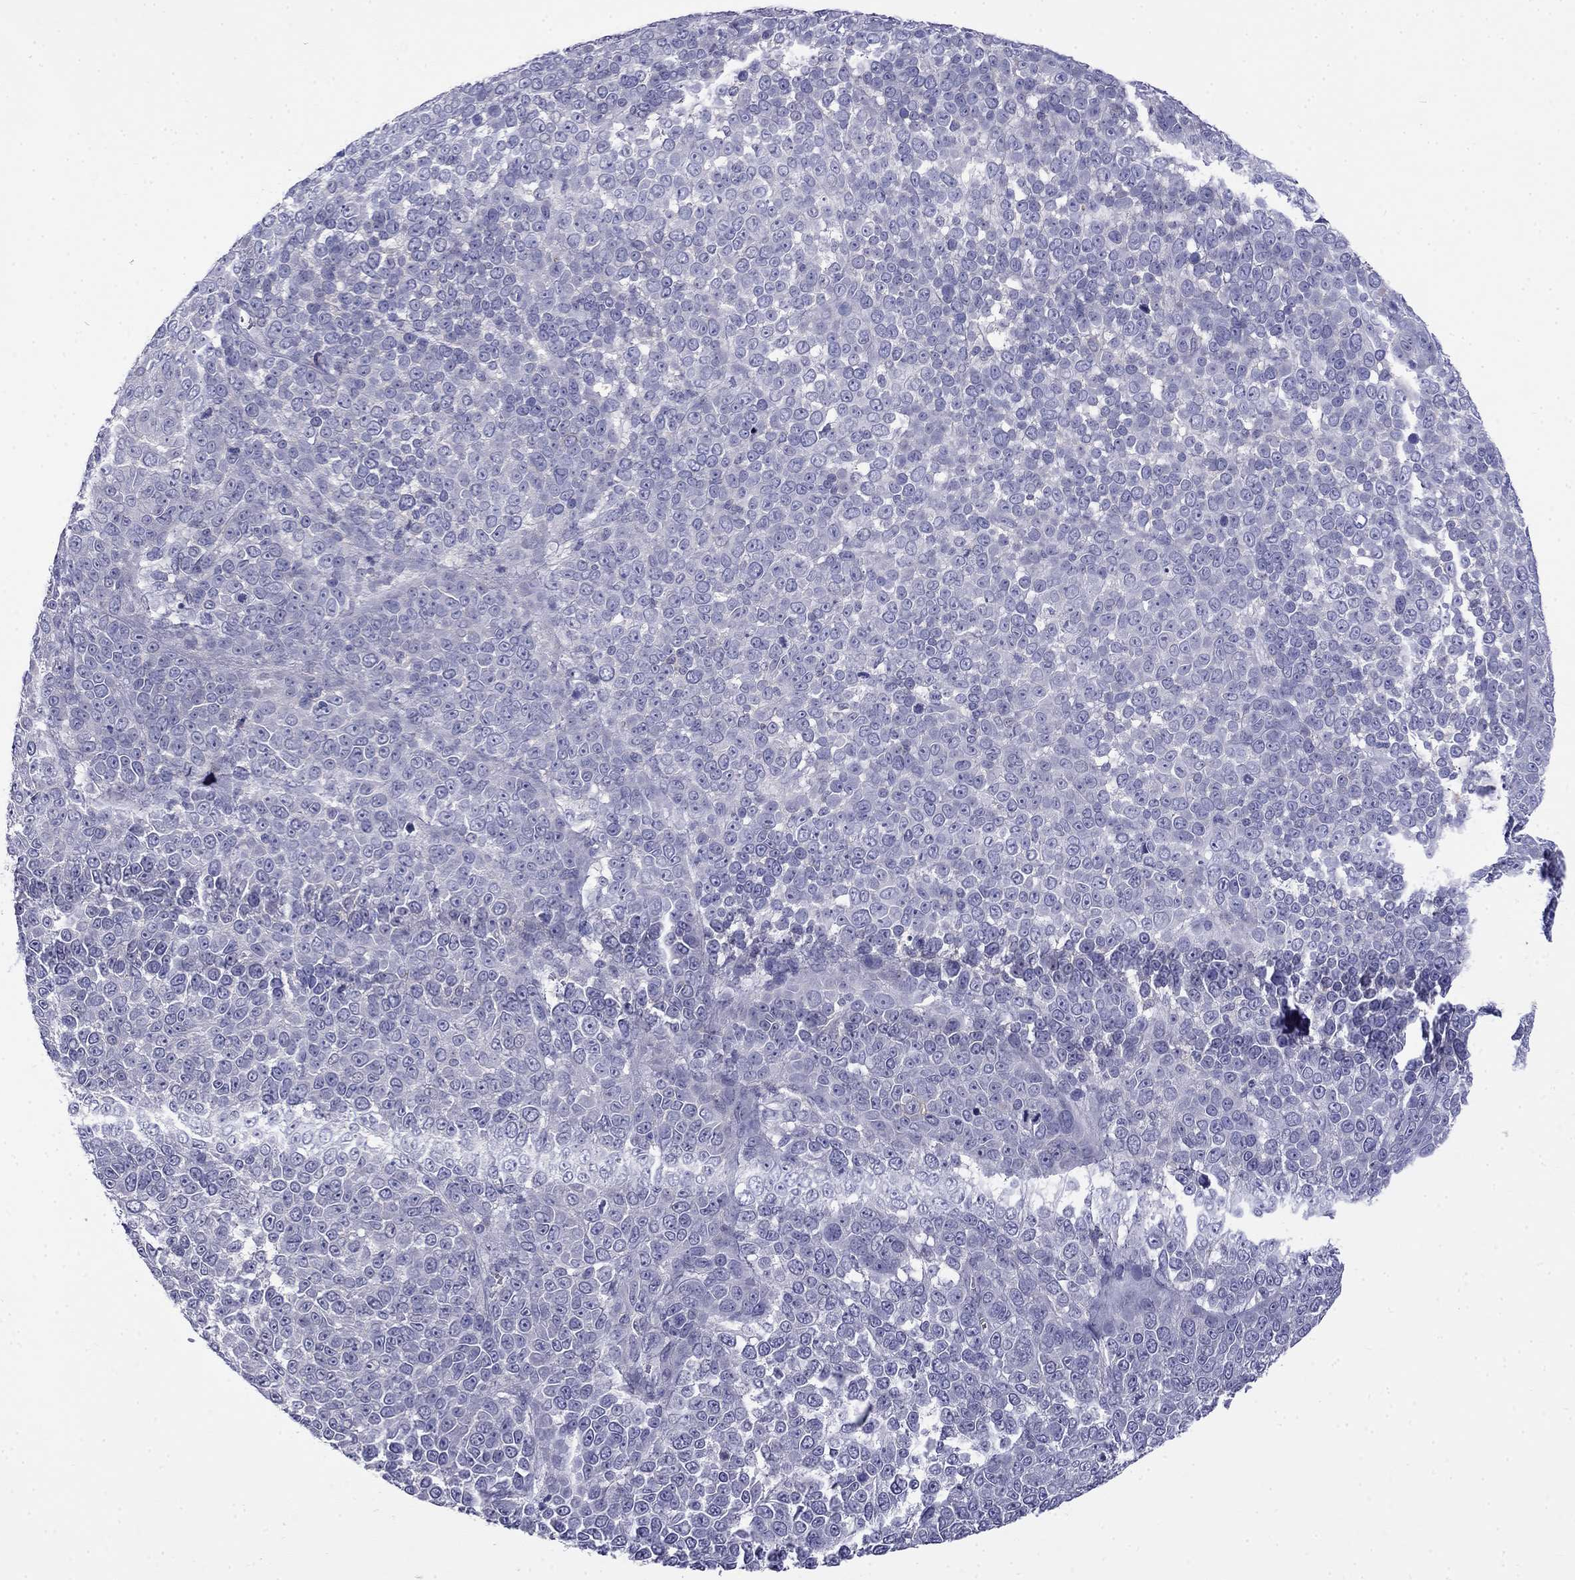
{"staining": {"intensity": "negative", "quantity": "none", "location": "none"}, "tissue": "melanoma", "cell_type": "Tumor cells", "image_type": "cancer", "snomed": [{"axis": "morphology", "description": "Malignant melanoma, NOS"}, {"axis": "topography", "description": "Skin"}], "caption": "The image demonstrates no staining of tumor cells in melanoma. (DAB immunohistochemistry (IHC) with hematoxylin counter stain).", "gene": "PRR18", "patient": {"sex": "female", "age": 95}}